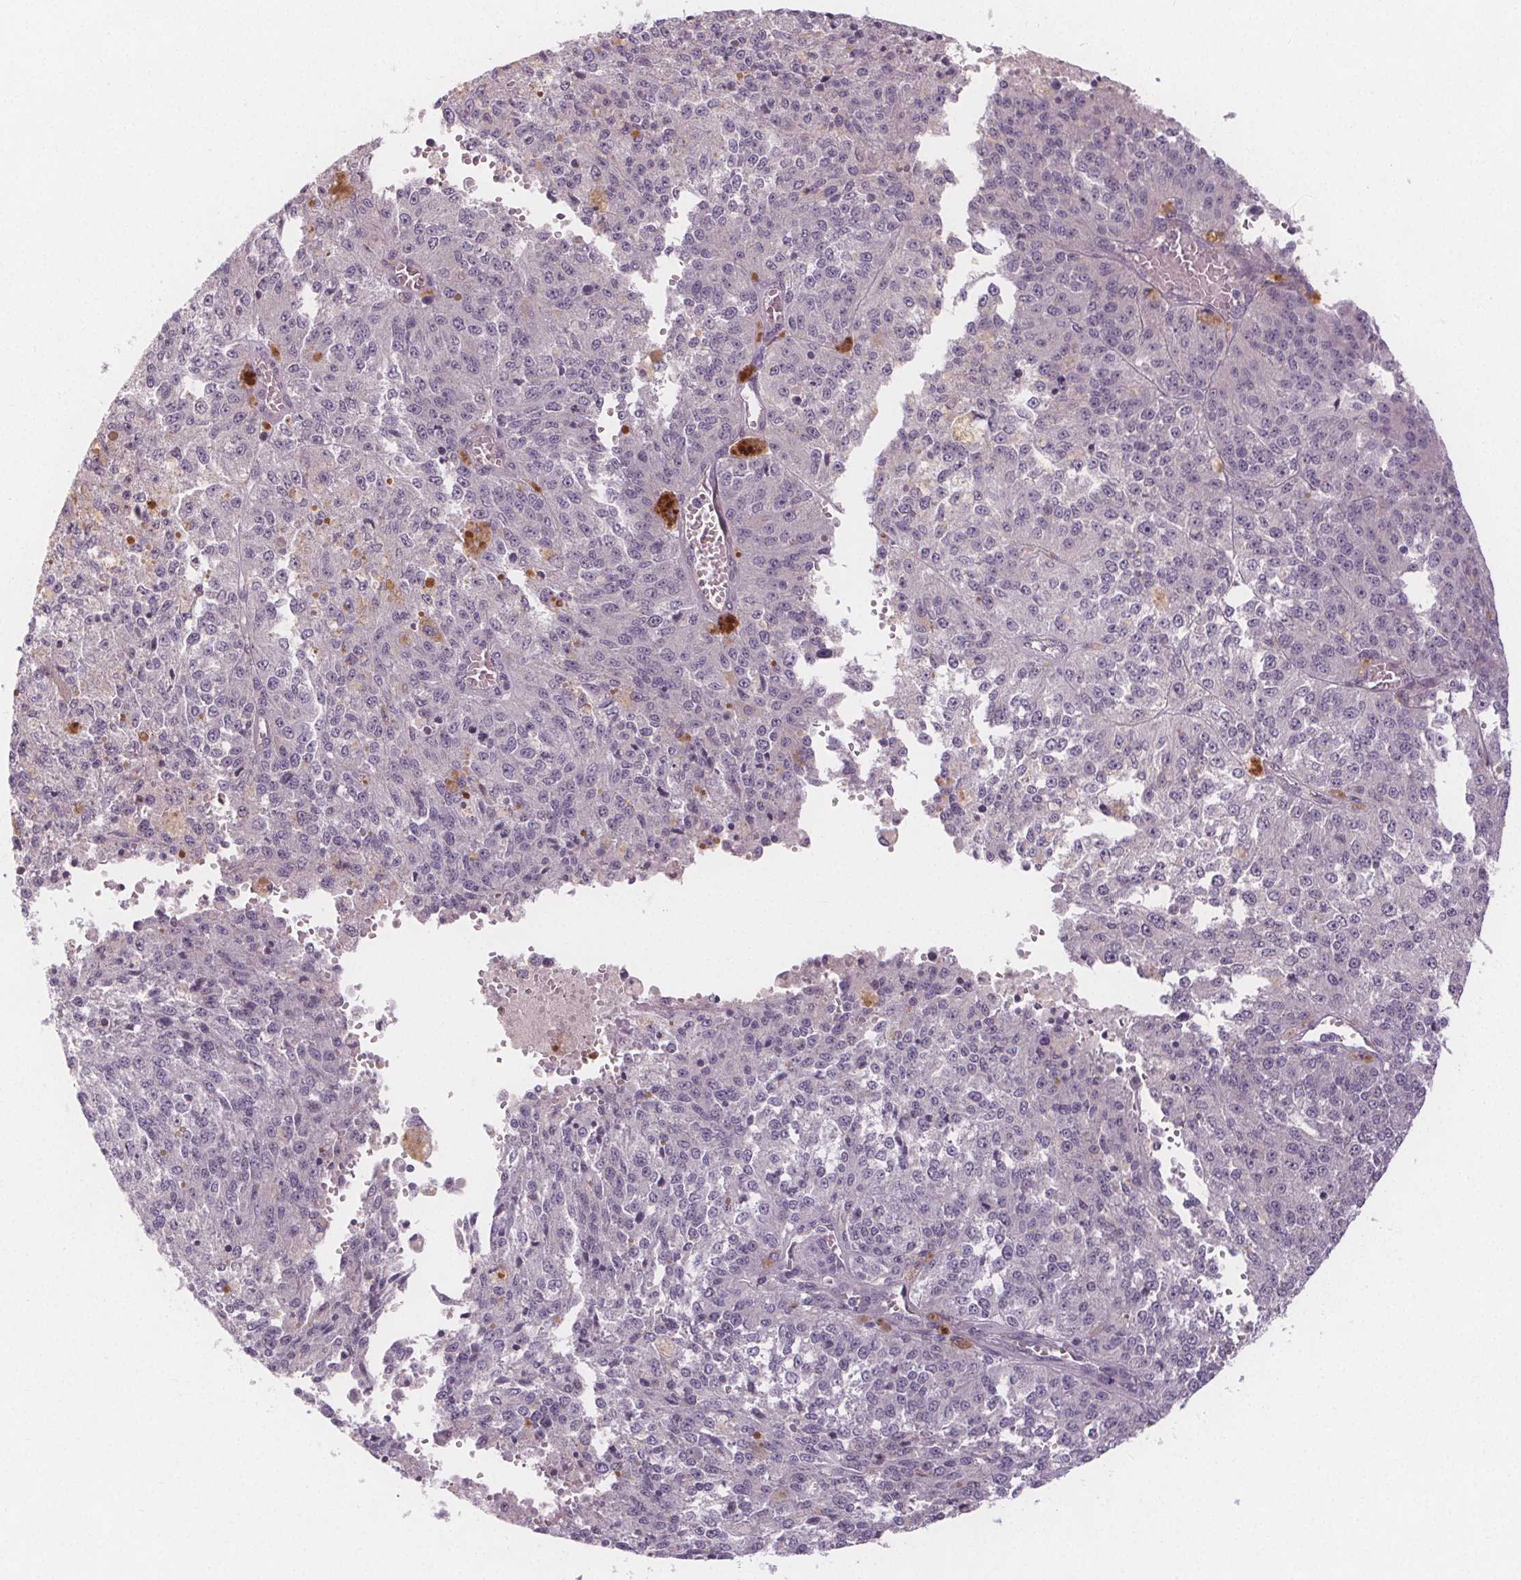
{"staining": {"intensity": "negative", "quantity": "none", "location": "none"}, "tissue": "melanoma", "cell_type": "Tumor cells", "image_type": "cancer", "snomed": [{"axis": "morphology", "description": "Malignant melanoma, Metastatic site"}, {"axis": "topography", "description": "Lymph node"}], "caption": "High power microscopy photomicrograph of an immunohistochemistry image of melanoma, revealing no significant expression in tumor cells. (Brightfield microscopy of DAB immunohistochemistry (IHC) at high magnification).", "gene": "VNN1", "patient": {"sex": "female", "age": 64}}